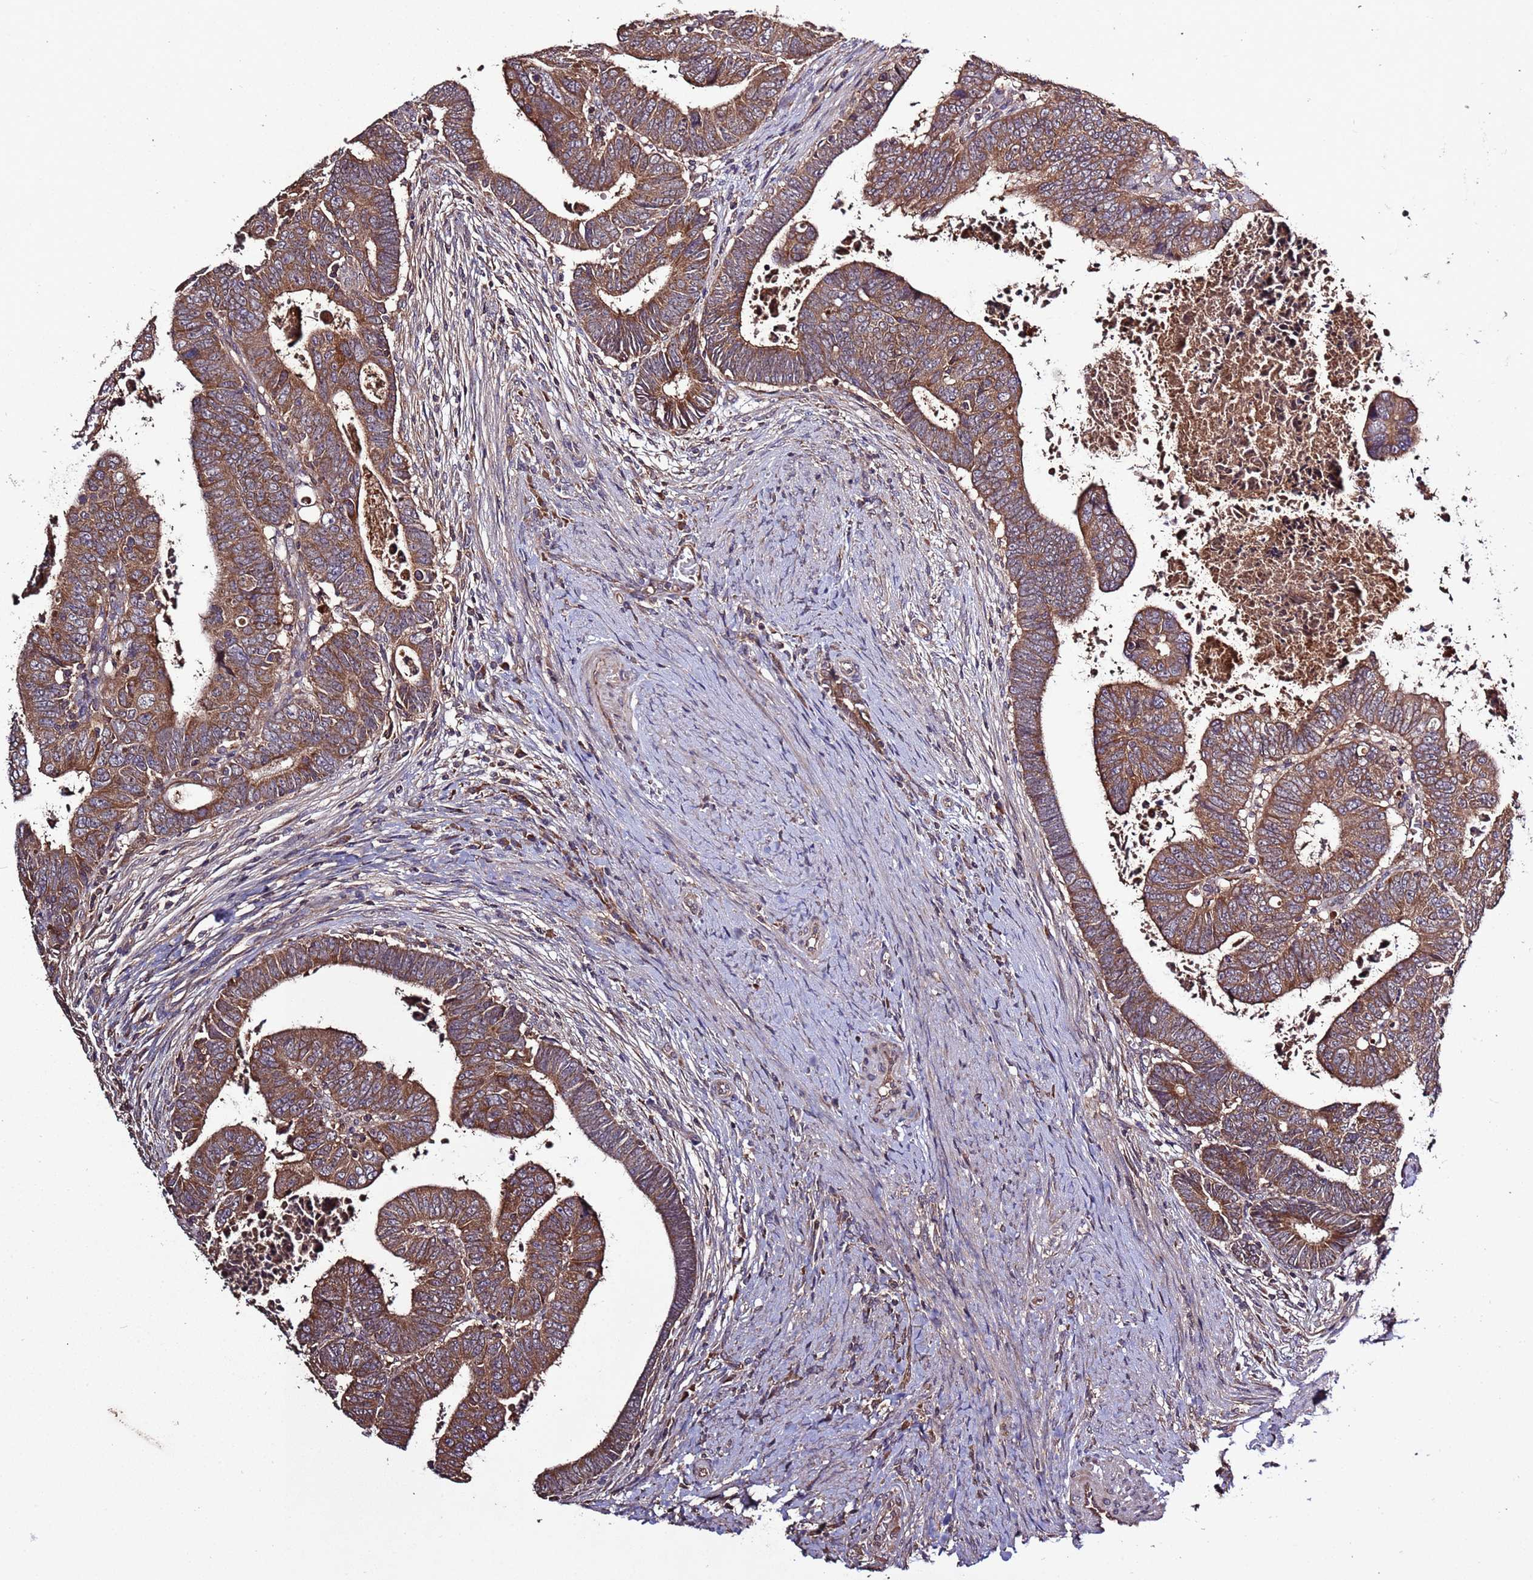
{"staining": {"intensity": "moderate", "quantity": ">75%", "location": "cytoplasmic/membranous"}, "tissue": "colorectal cancer", "cell_type": "Tumor cells", "image_type": "cancer", "snomed": [{"axis": "morphology", "description": "Normal tissue, NOS"}, {"axis": "morphology", "description": "Adenocarcinoma, NOS"}, {"axis": "topography", "description": "Rectum"}], "caption": "Adenocarcinoma (colorectal) stained with immunohistochemistry exhibits moderate cytoplasmic/membranous staining in about >75% of tumor cells. (DAB IHC, brown staining for protein, blue staining for nuclei).", "gene": "RPS15A", "patient": {"sex": "female", "age": 65}}